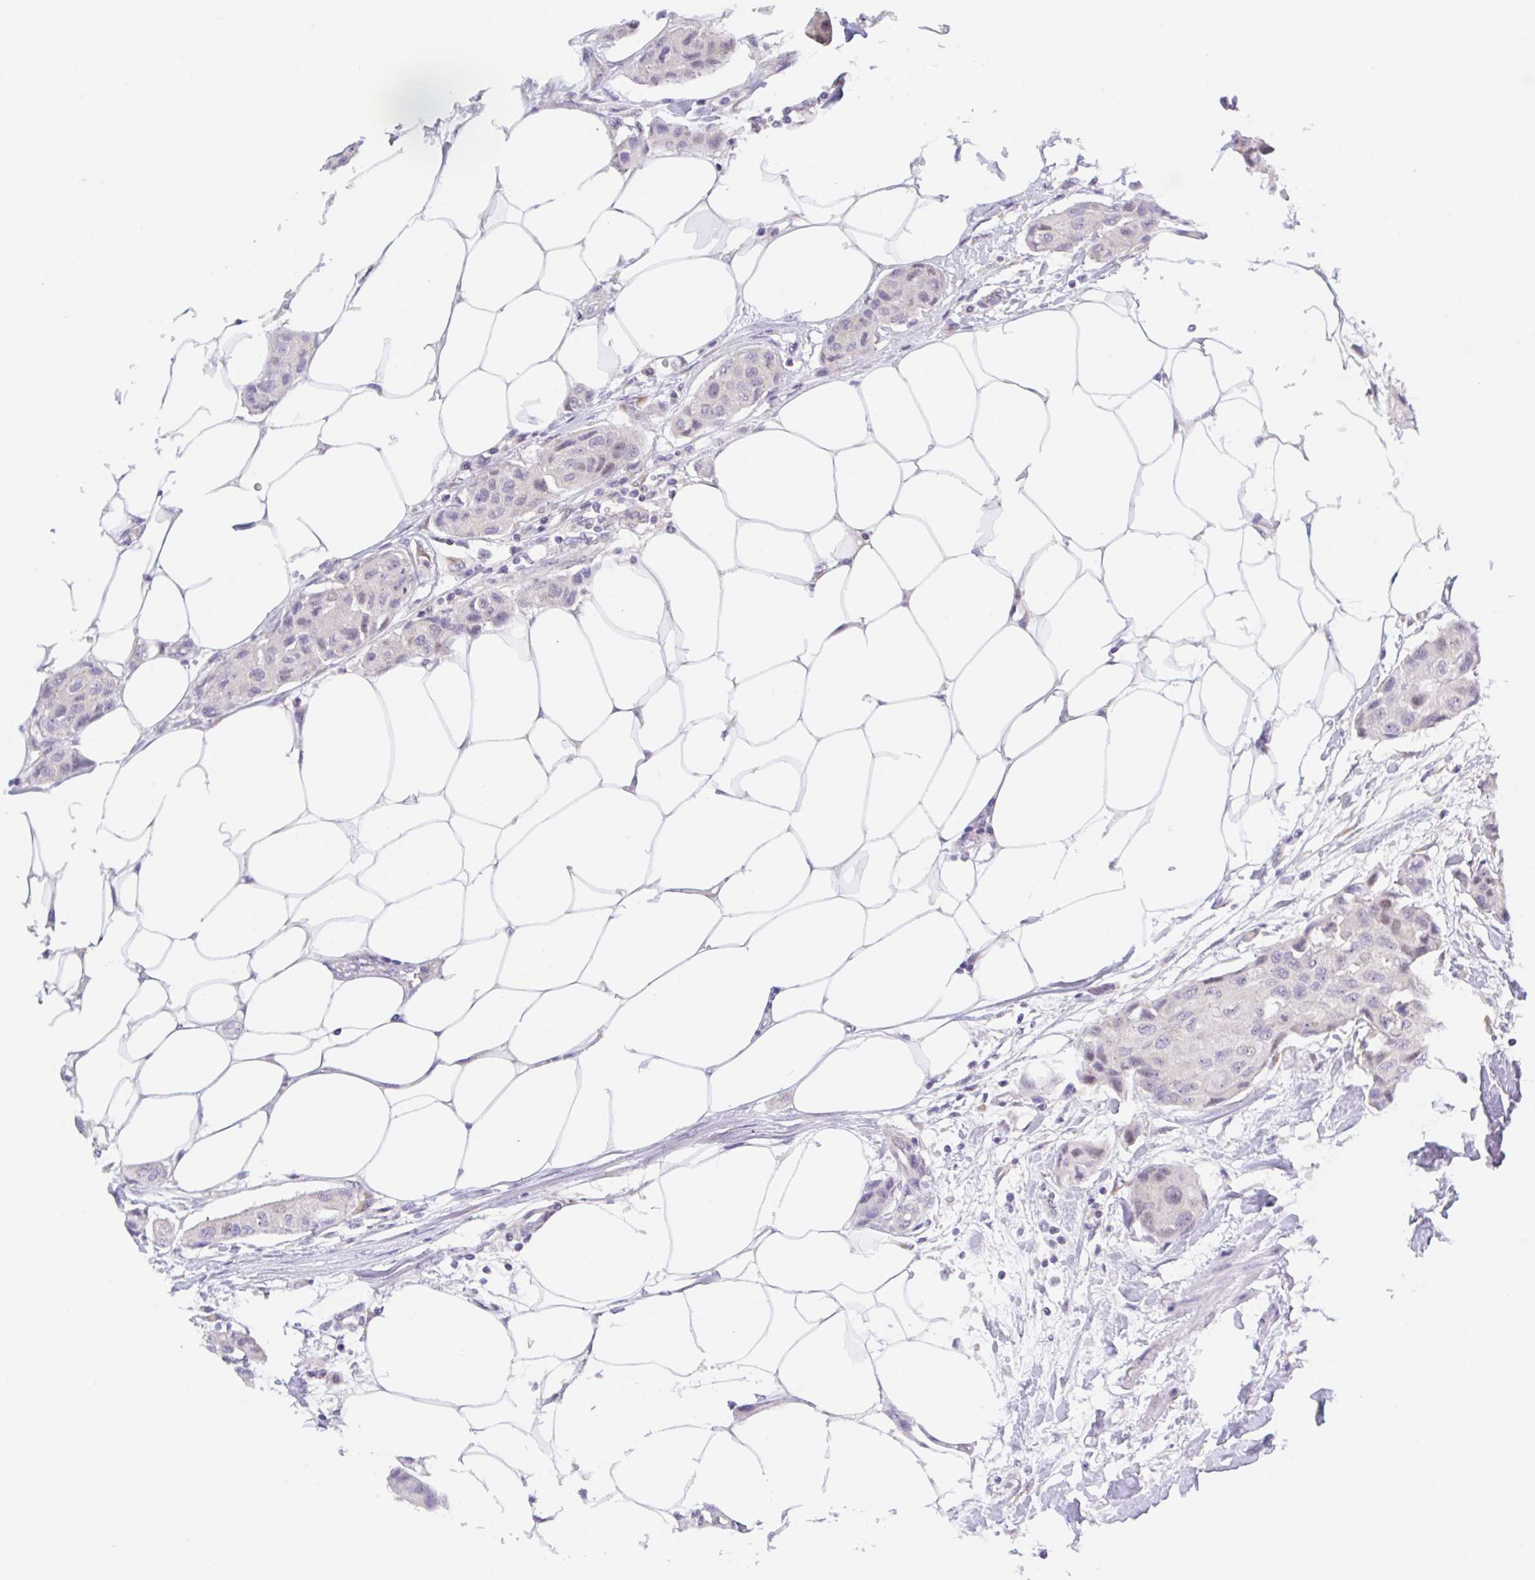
{"staining": {"intensity": "negative", "quantity": "none", "location": "none"}, "tissue": "breast cancer", "cell_type": "Tumor cells", "image_type": "cancer", "snomed": [{"axis": "morphology", "description": "Duct carcinoma"}, {"axis": "topography", "description": "Breast"}, {"axis": "topography", "description": "Lymph node"}], "caption": "Tumor cells show no significant positivity in breast cancer (infiltrating ductal carcinoma).", "gene": "TBPL2", "patient": {"sex": "female", "age": 80}}